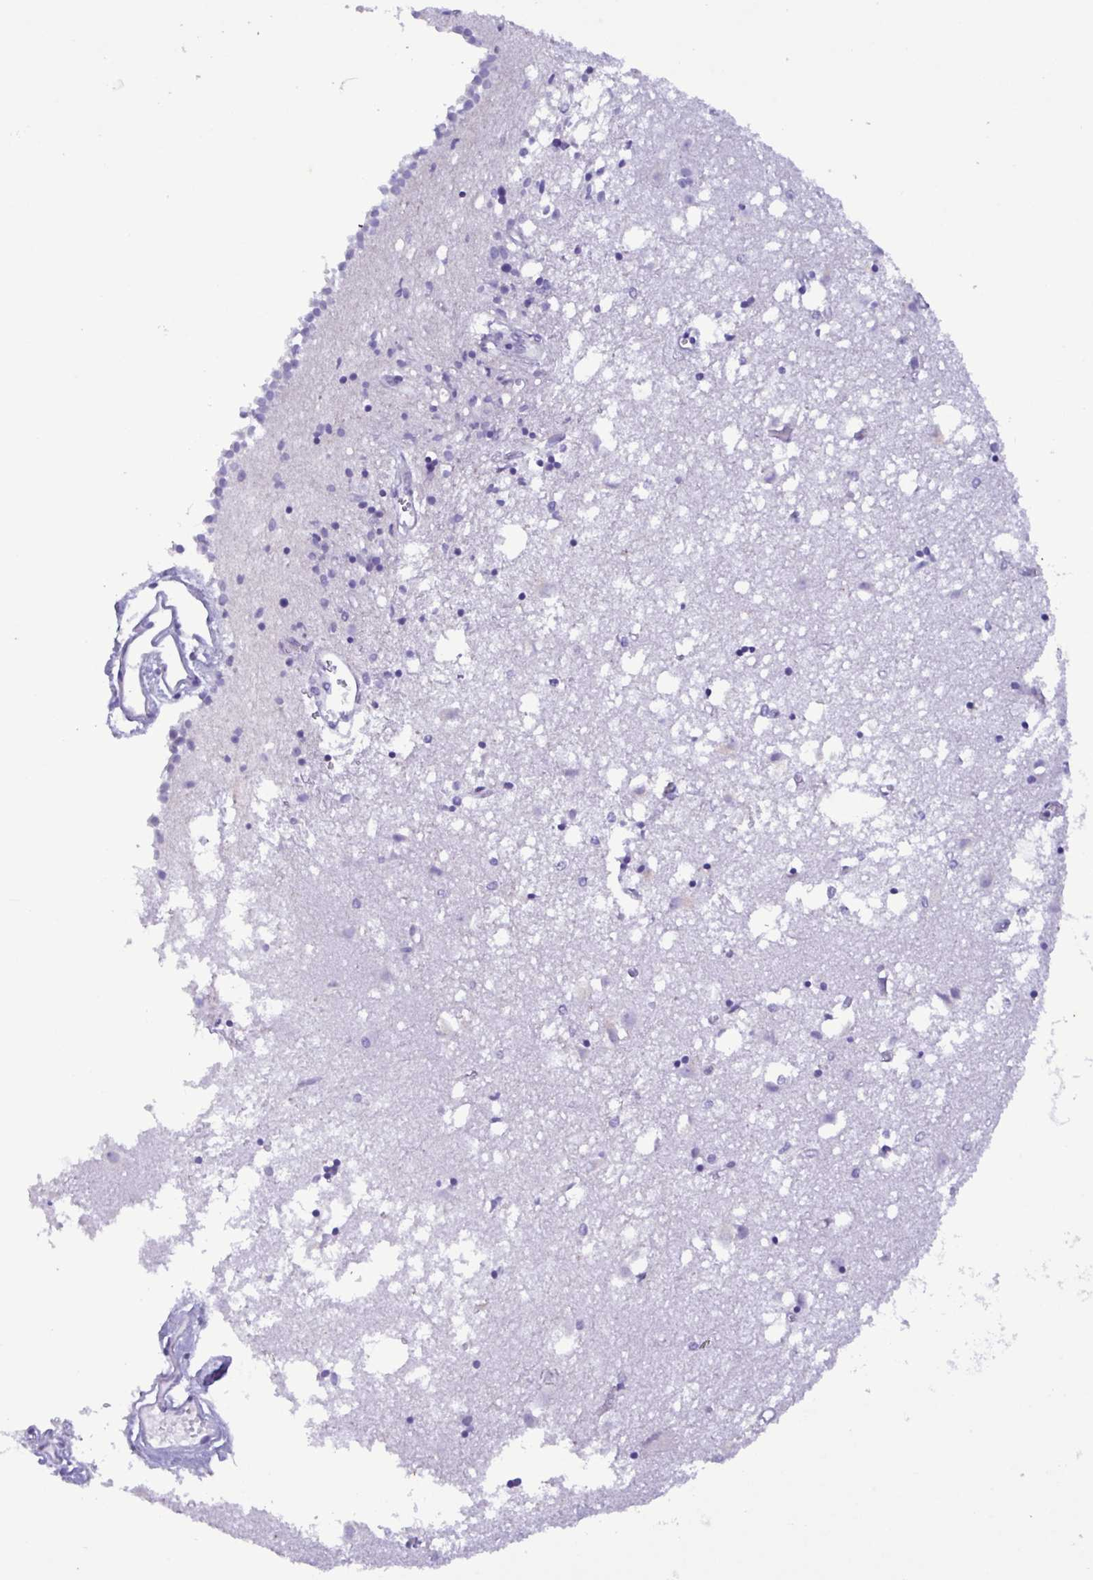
{"staining": {"intensity": "negative", "quantity": "none", "location": "none"}, "tissue": "caudate", "cell_type": "Glial cells", "image_type": "normal", "snomed": [{"axis": "morphology", "description": "Normal tissue, NOS"}, {"axis": "topography", "description": "Lateral ventricle wall"}], "caption": "High power microscopy image of an immunohistochemistry (IHC) micrograph of unremarkable caudate, revealing no significant positivity in glial cells. (DAB (3,3'-diaminobenzidine) immunohistochemistry visualized using brightfield microscopy, high magnification).", "gene": "TNNI3", "patient": {"sex": "male", "age": 70}}